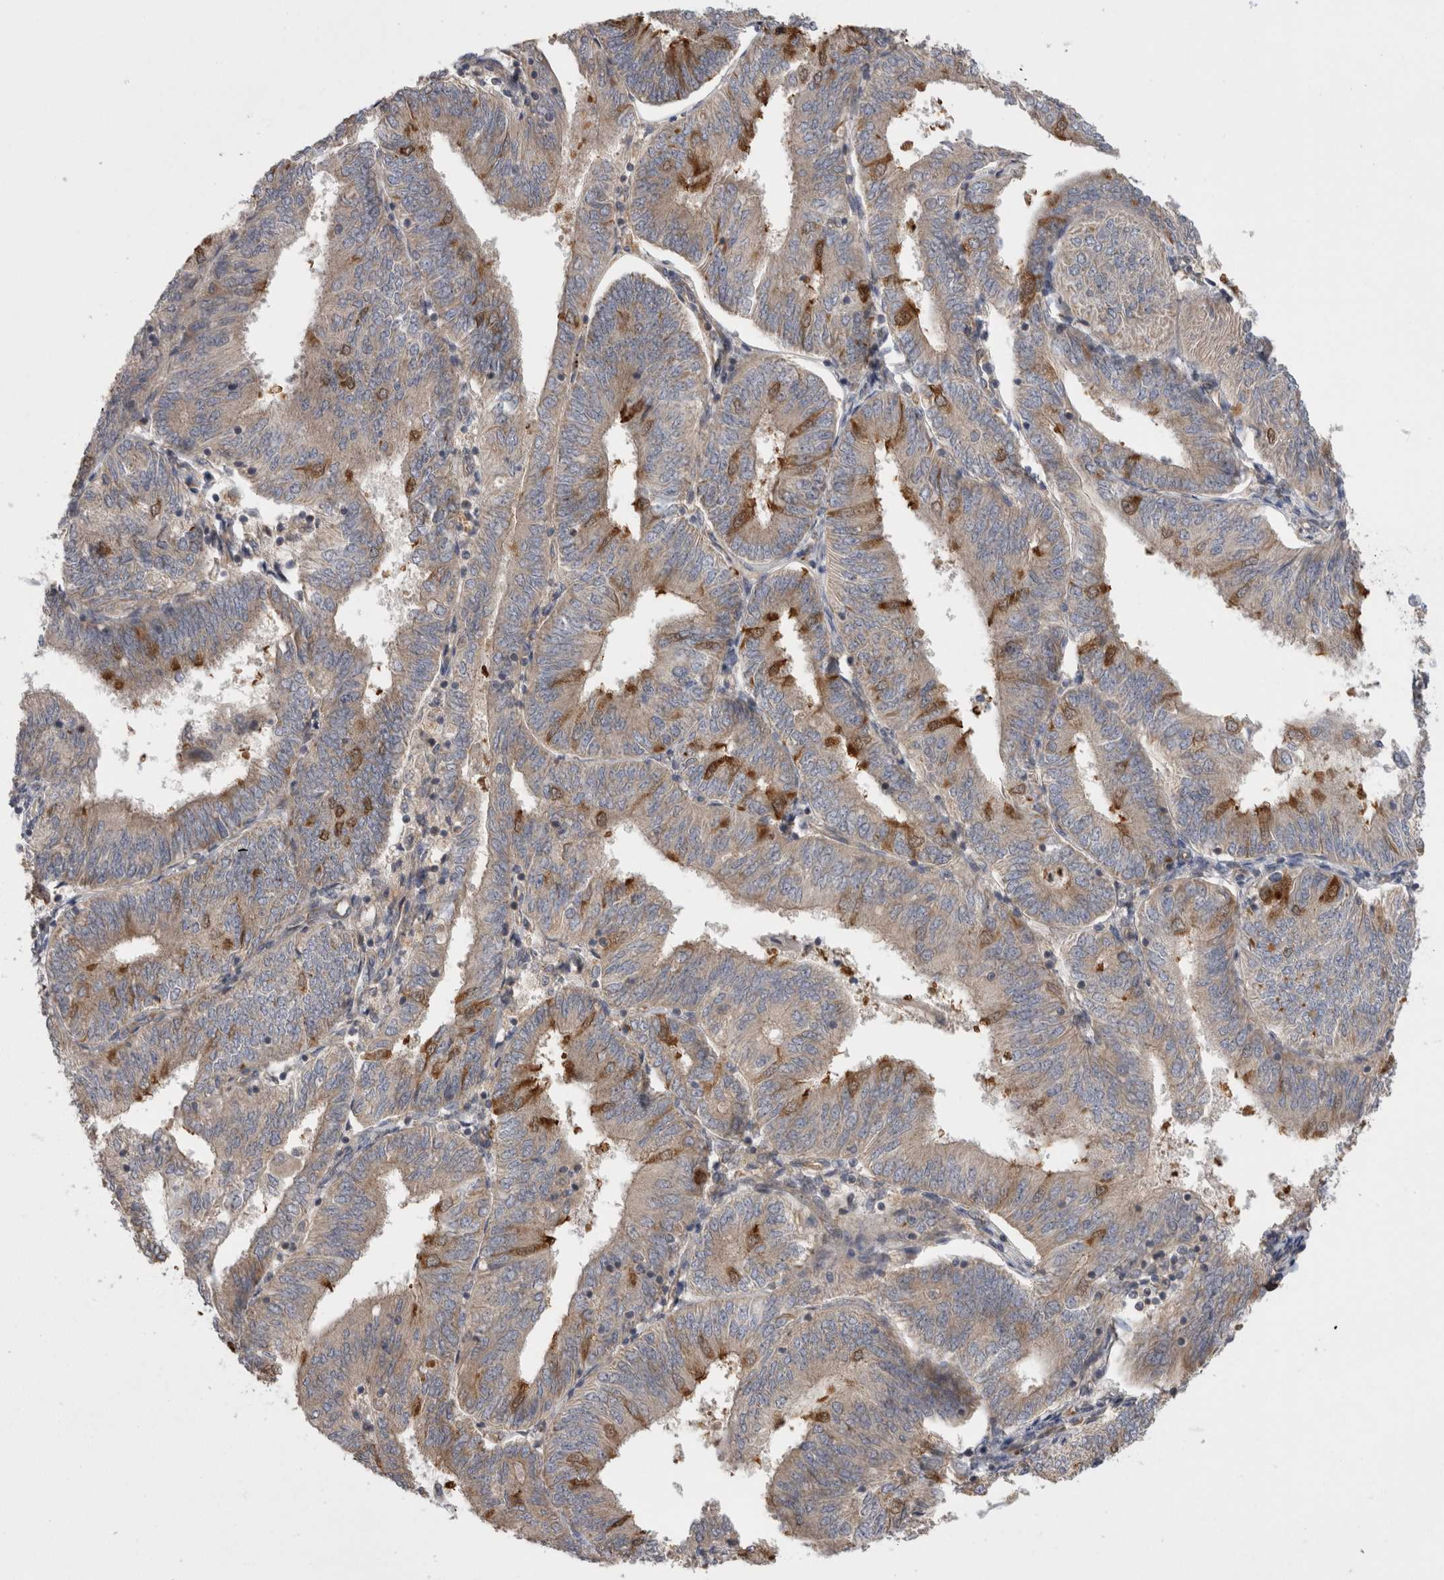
{"staining": {"intensity": "strong", "quantity": "<25%", "location": "cytoplasmic/membranous"}, "tissue": "endometrial cancer", "cell_type": "Tumor cells", "image_type": "cancer", "snomed": [{"axis": "morphology", "description": "Adenocarcinoma, NOS"}, {"axis": "topography", "description": "Endometrium"}], "caption": "Human endometrial cancer stained for a protein (brown) displays strong cytoplasmic/membranous positive staining in approximately <25% of tumor cells.", "gene": "DARS2", "patient": {"sex": "female", "age": 58}}